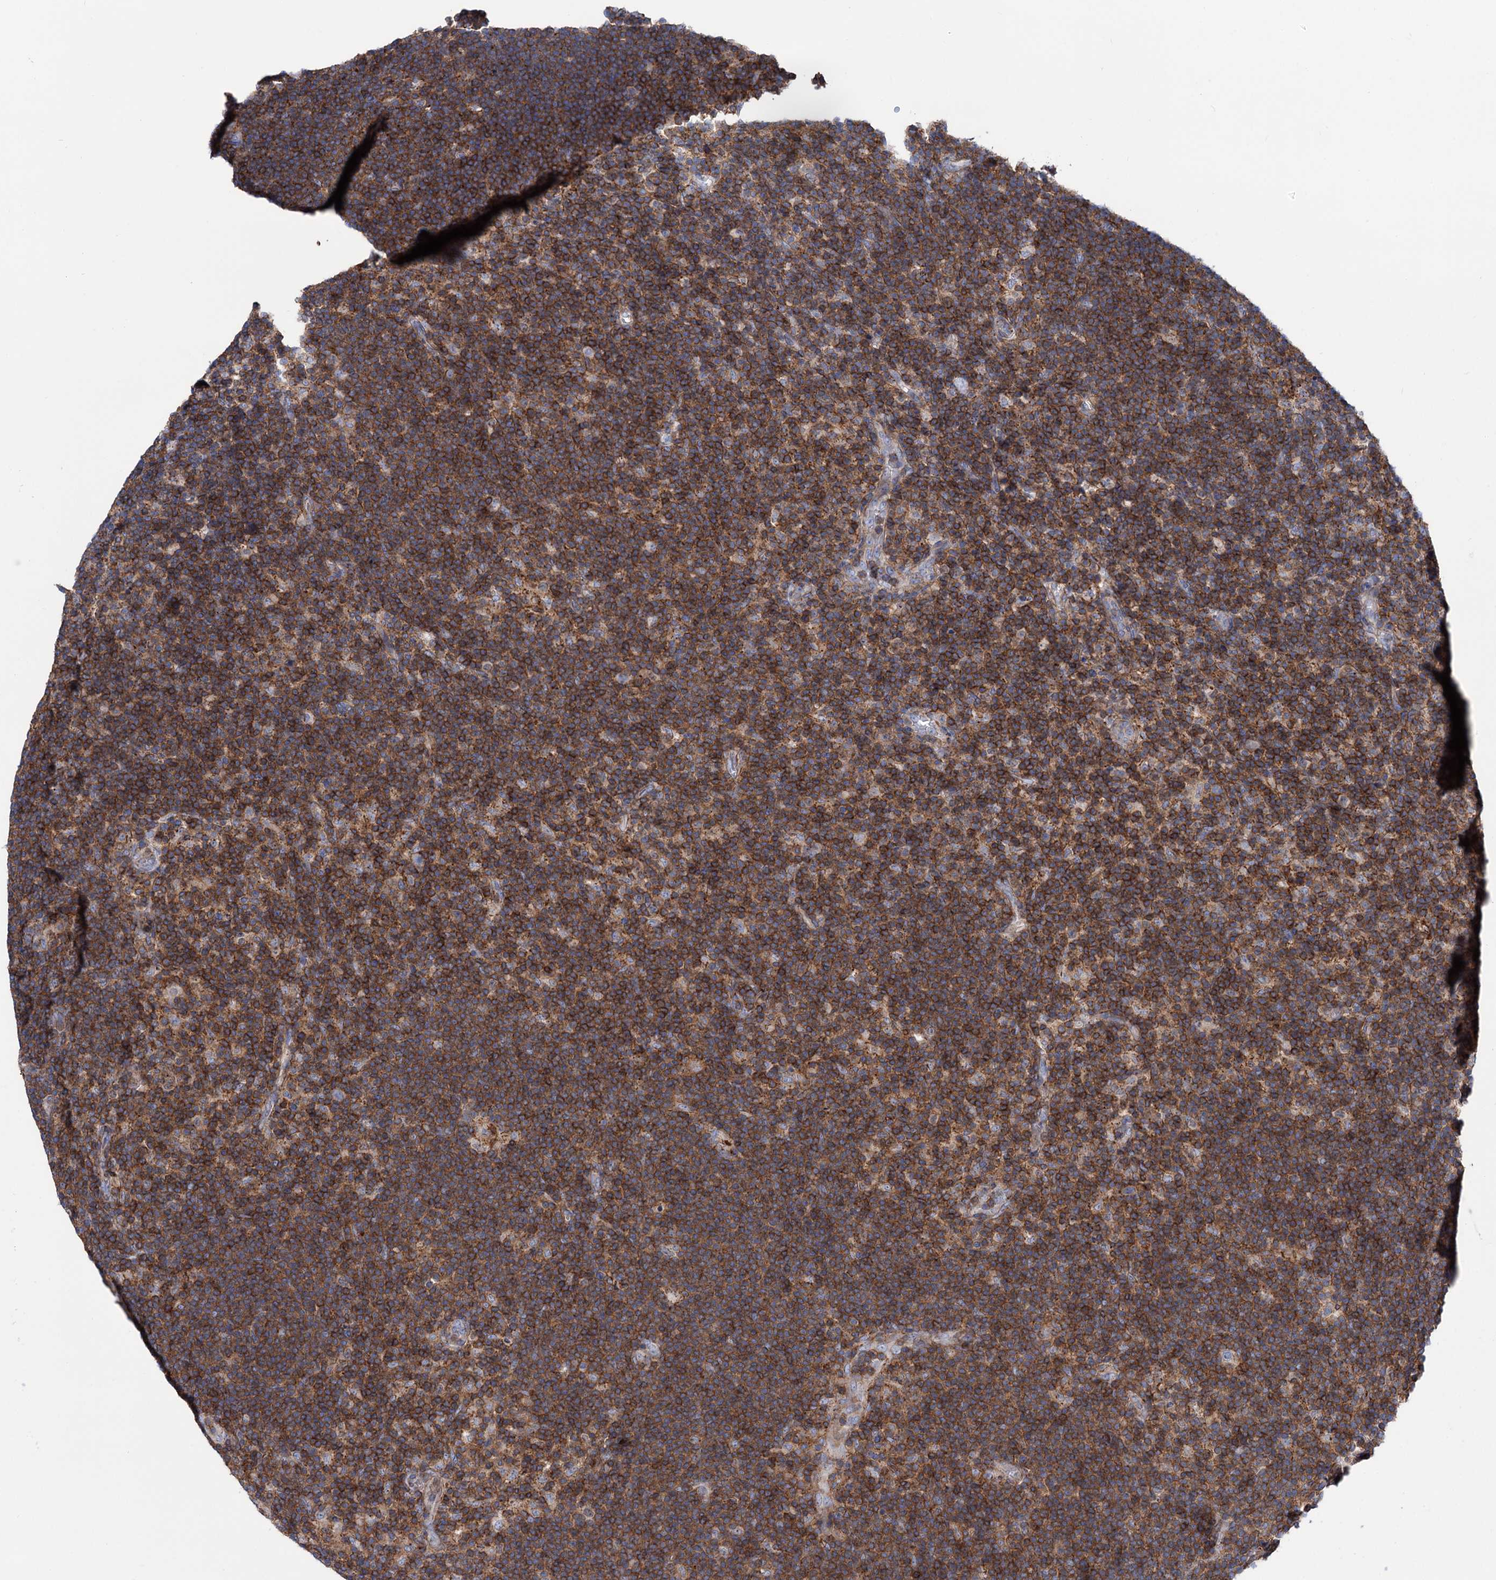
{"staining": {"intensity": "negative", "quantity": "none", "location": "none"}, "tissue": "lymphoma", "cell_type": "Tumor cells", "image_type": "cancer", "snomed": [{"axis": "morphology", "description": "Hodgkin's disease, NOS"}, {"axis": "topography", "description": "Lymph node"}], "caption": "The image shows no significant positivity in tumor cells of Hodgkin's disease.", "gene": "DEF6", "patient": {"sex": "female", "age": 57}}